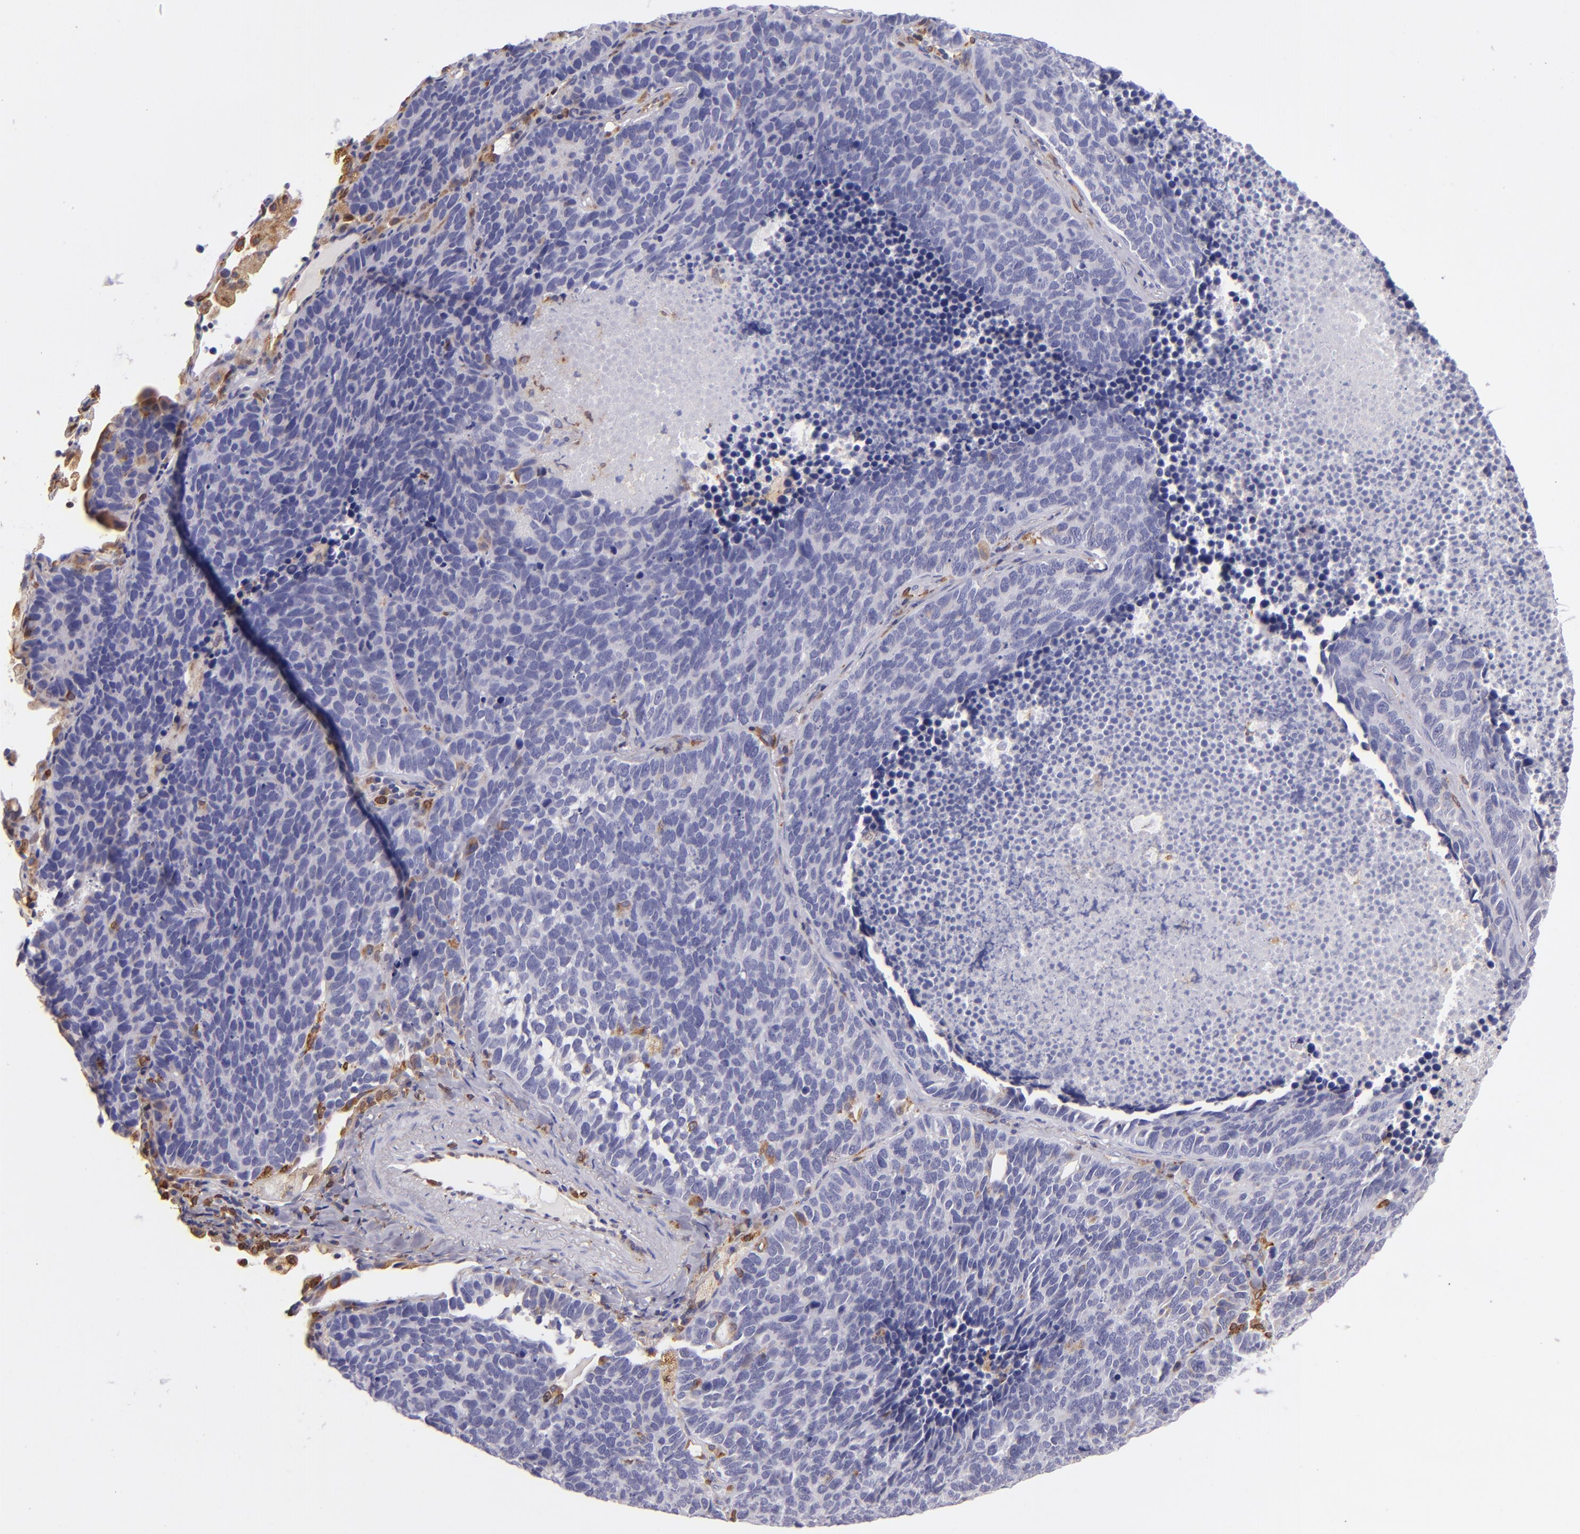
{"staining": {"intensity": "moderate", "quantity": "<25%", "location": "cytoplasmic/membranous"}, "tissue": "lung cancer", "cell_type": "Tumor cells", "image_type": "cancer", "snomed": [{"axis": "morphology", "description": "Neoplasm, malignant, NOS"}, {"axis": "topography", "description": "Lung"}], "caption": "Immunohistochemical staining of malignant neoplasm (lung) displays low levels of moderate cytoplasmic/membranous positivity in approximately <25% of tumor cells.", "gene": "CD74", "patient": {"sex": "female", "age": 75}}